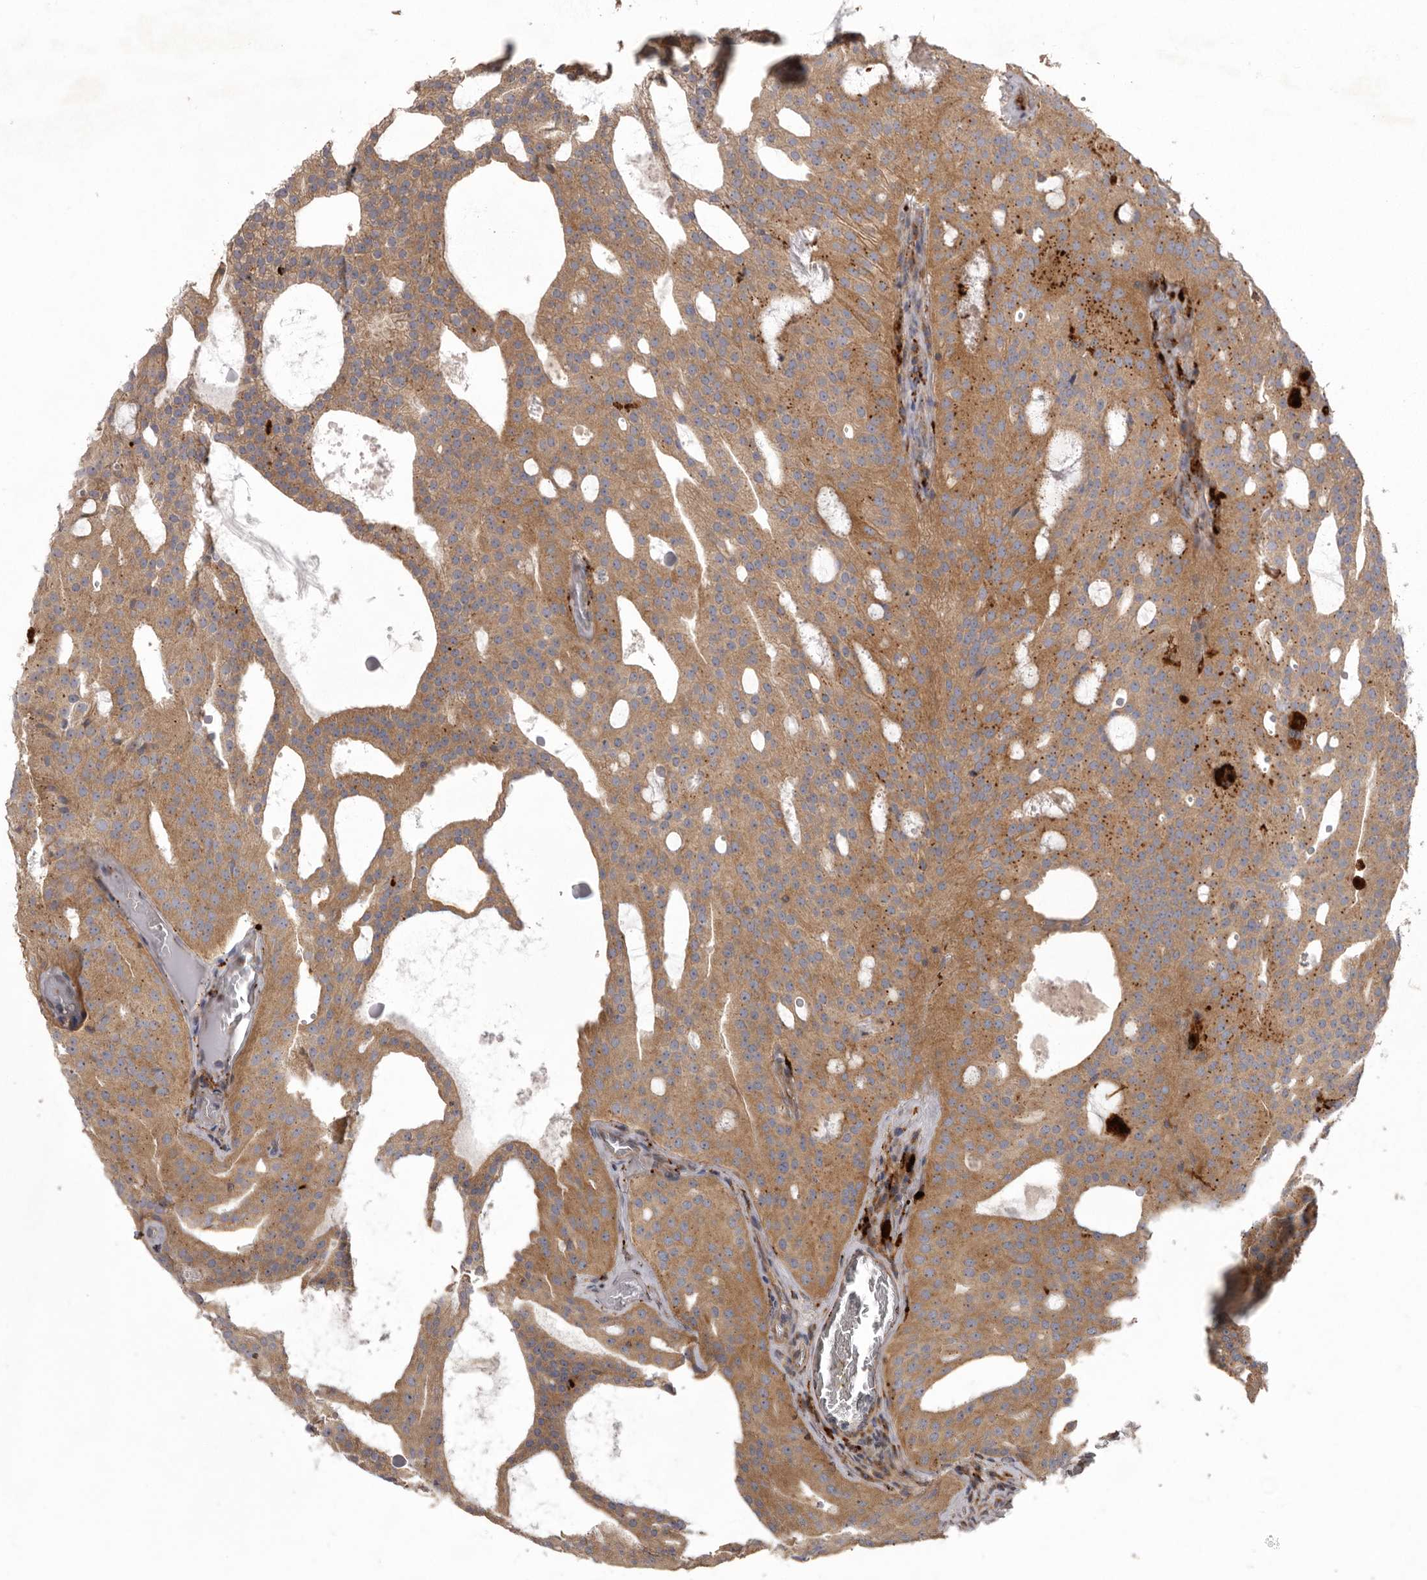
{"staining": {"intensity": "moderate", "quantity": ">75%", "location": "cytoplasmic/membranous"}, "tissue": "prostate cancer", "cell_type": "Tumor cells", "image_type": "cancer", "snomed": [{"axis": "morphology", "description": "Adenocarcinoma, Medium grade"}, {"axis": "topography", "description": "Prostate"}], "caption": "About >75% of tumor cells in prostate cancer (medium-grade adenocarcinoma) demonstrate moderate cytoplasmic/membranous protein positivity as visualized by brown immunohistochemical staining.", "gene": "WDR47", "patient": {"sex": "male", "age": 88}}